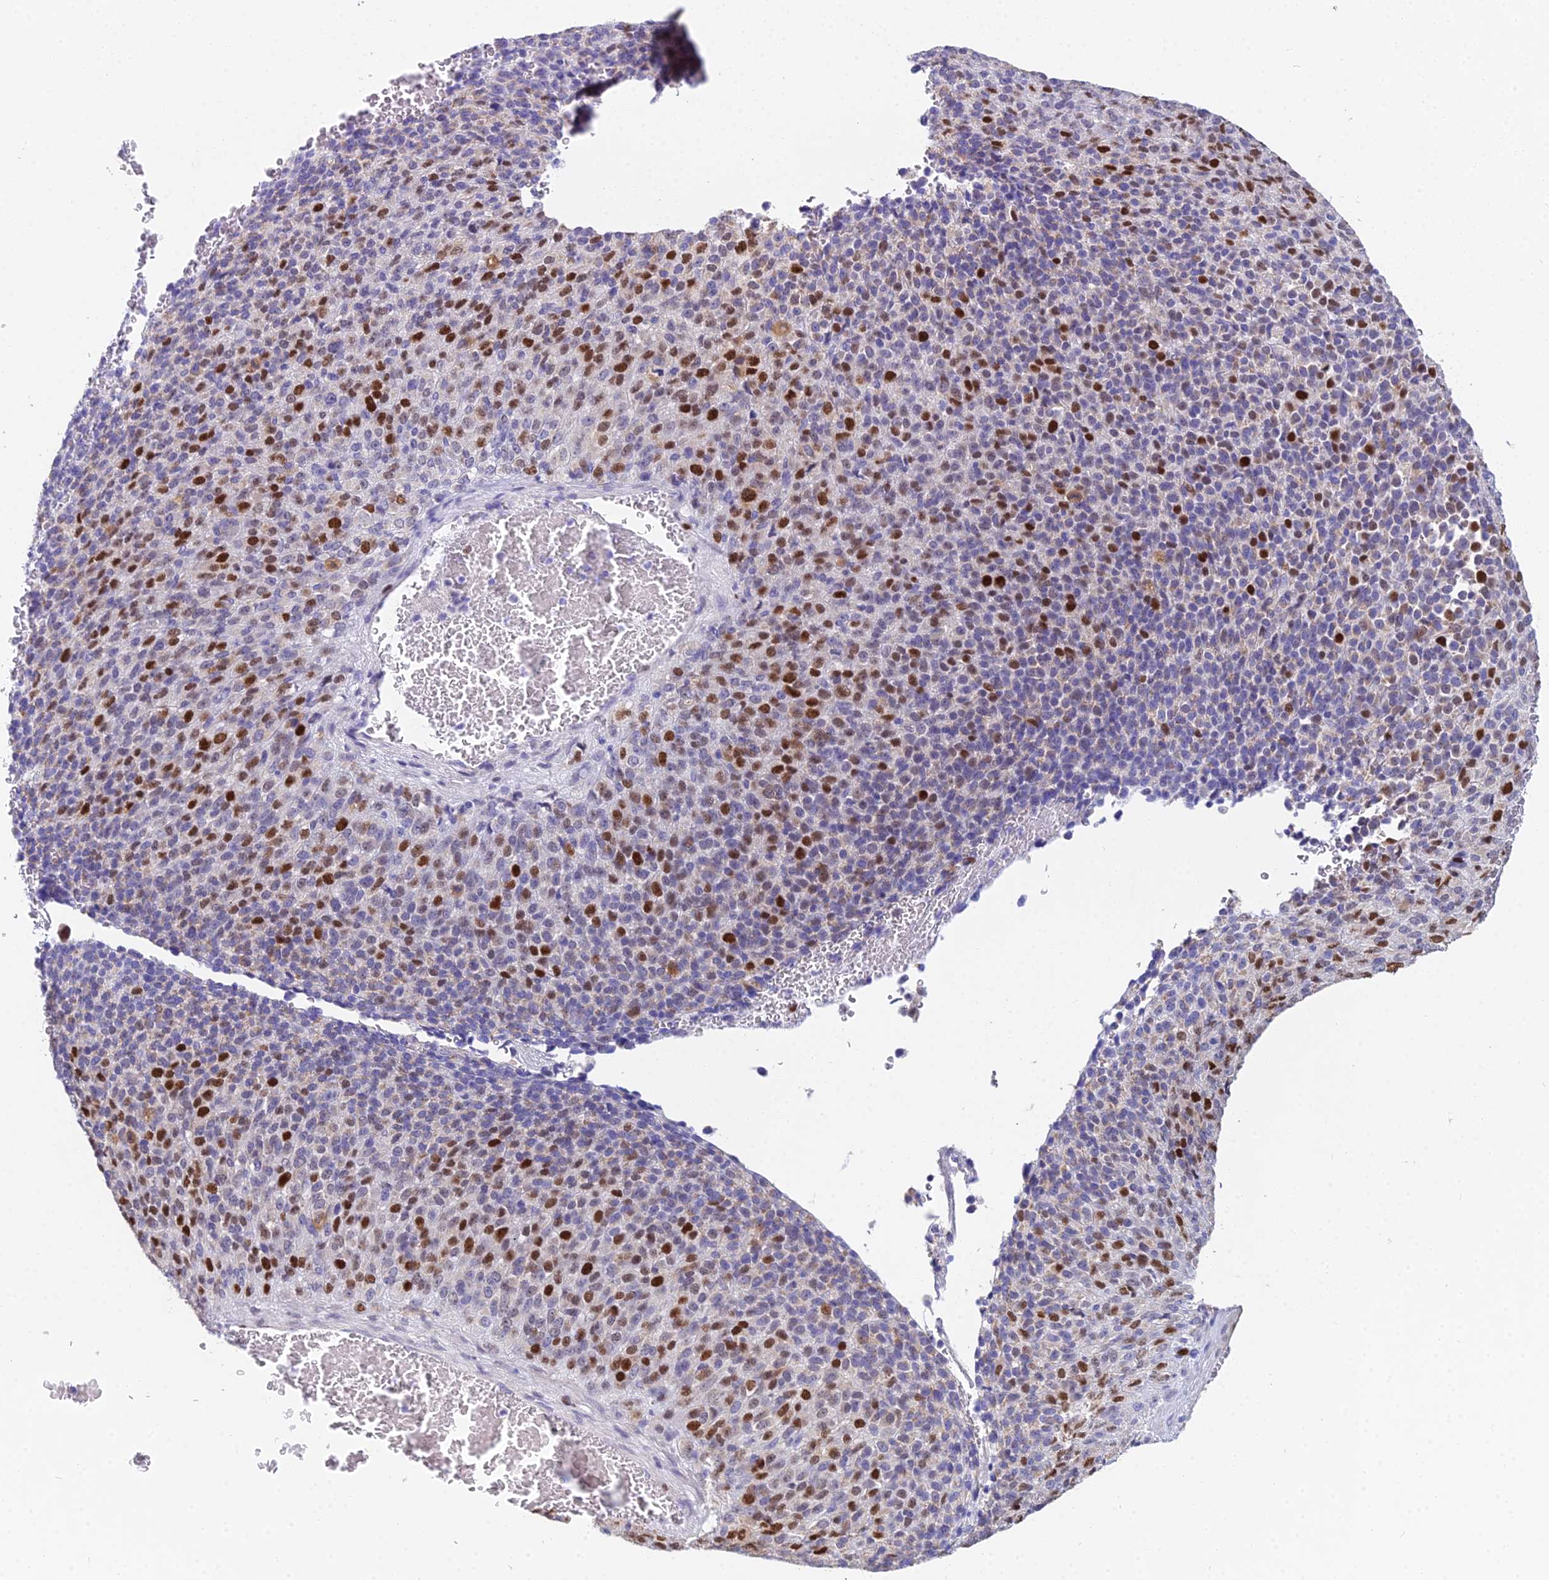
{"staining": {"intensity": "strong", "quantity": "25%-75%", "location": "nuclear"}, "tissue": "melanoma", "cell_type": "Tumor cells", "image_type": "cancer", "snomed": [{"axis": "morphology", "description": "Malignant melanoma, Metastatic site"}, {"axis": "topography", "description": "Brain"}], "caption": "Protein expression analysis of melanoma displays strong nuclear expression in approximately 25%-75% of tumor cells.", "gene": "MCM2", "patient": {"sex": "female", "age": 56}}